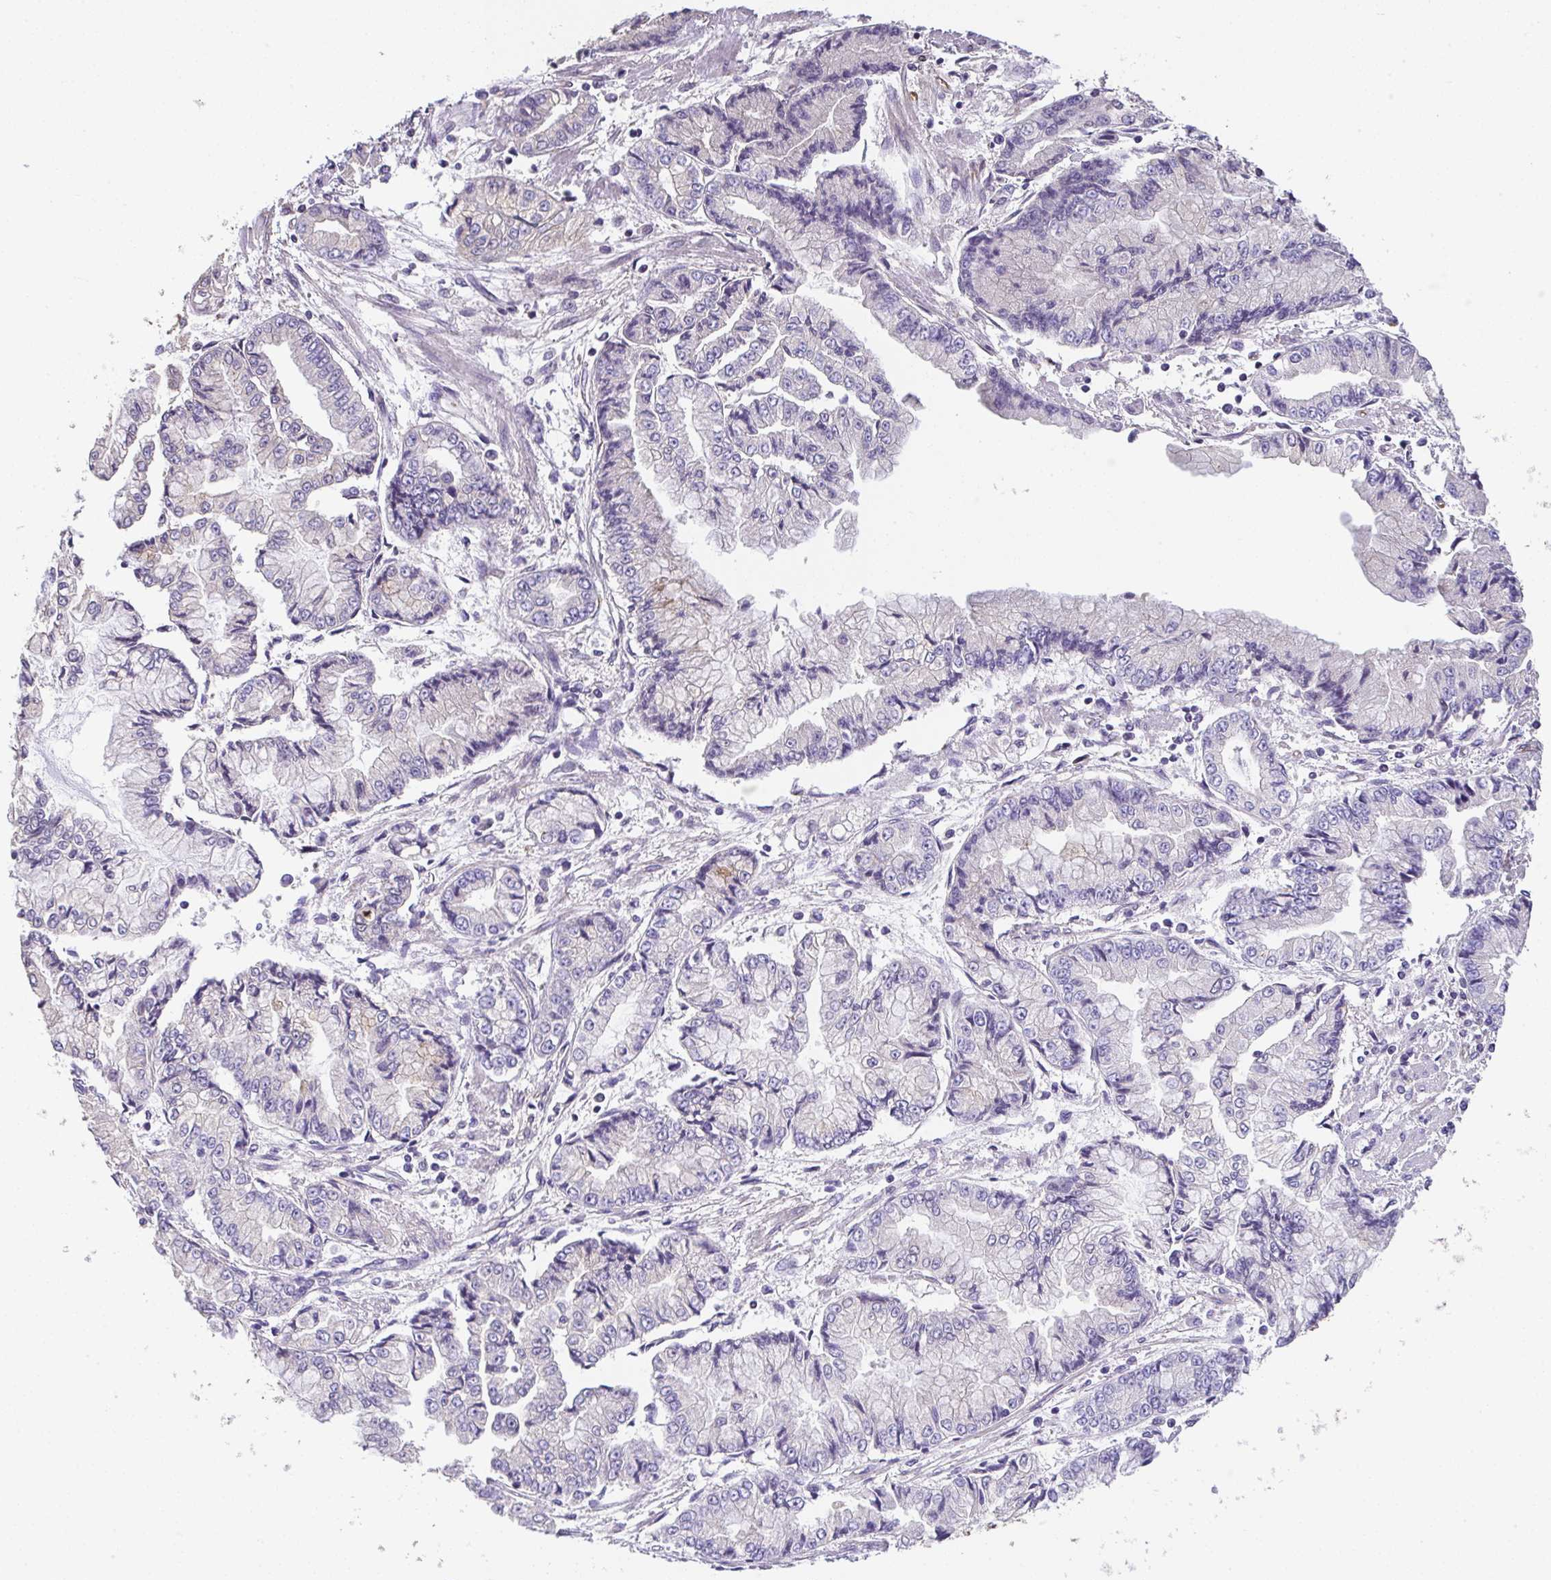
{"staining": {"intensity": "negative", "quantity": "none", "location": "none"}, "tissue": "stomach cancer", "cell_type": "Tumor cells", "image_type": "cancer", "snomed": [{"axis": "morphology", "description": "Adenocarcinoma, NOS"}, {"axis": "topography", "description": "Stomach, upper"}], "caption": "A micrograph of human stomach adenocarcinoma is negative for staining in tumor cells.", "gene": "RUNDC3B", "patient": {"sex": "female", "age": 74}}